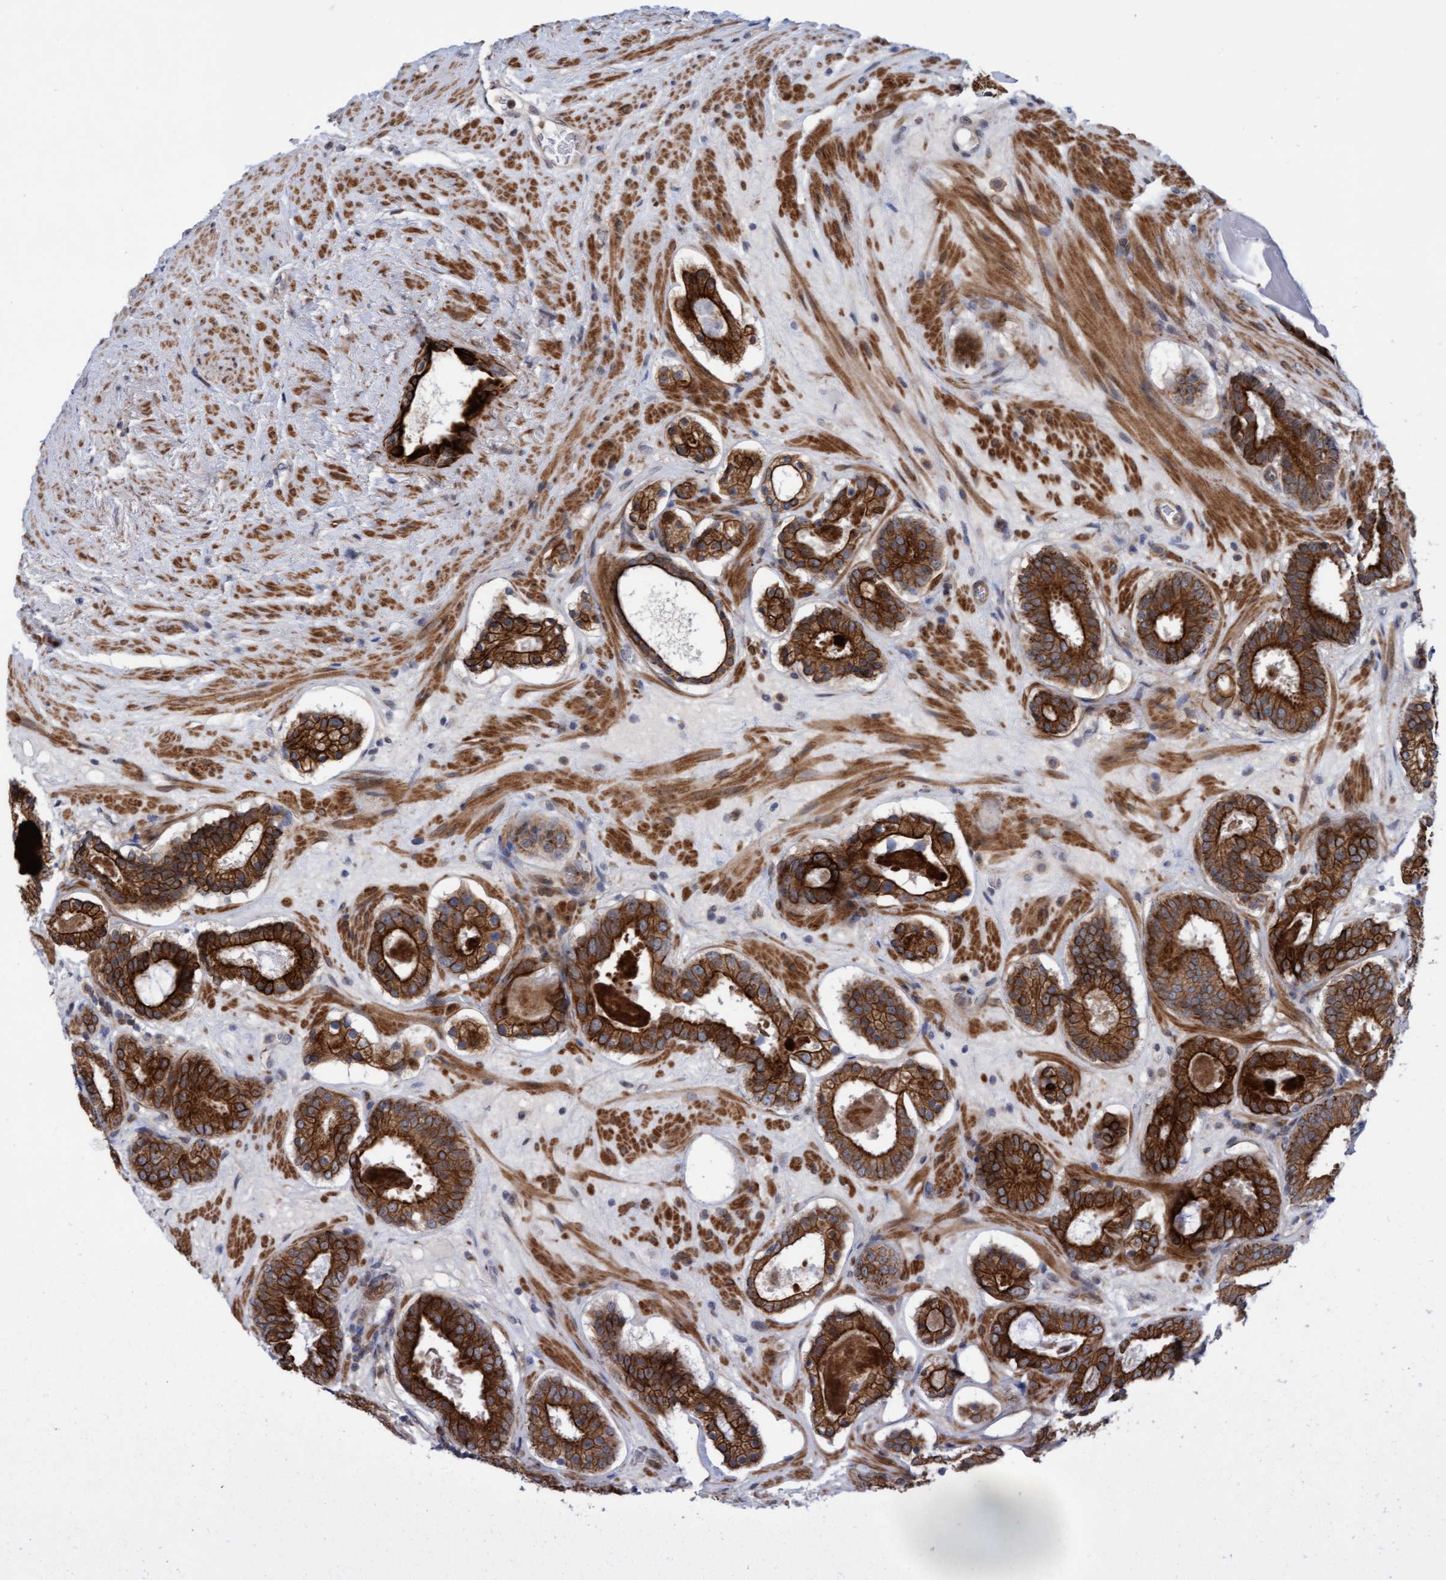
{"staining": {"intensity": "strong", "quantity": ">75%", "location": "cytoplasmic/membranous"}, "tissue": "prostate cancer", "cell_type": "Tumor cells", "image_type": "cancer", "snomed": [{"axis": "morphology", "description": "Adenocarcinoma, Low grade"}, {"axis": "topography", "description": "Prostate"}], "caption": "A brown stain labels strong cytoplasmic/membranous staining of a protein in prostate cancer tumor cells. The staining is performed using DAB (3,3'-diaminobenzidine) brown chromogen to label protein expression. The nuclei are counter-stained blue using hematoxylin.", "gene": "RAP1GAP2", "patient": {"sex": "male", "age": 69}}